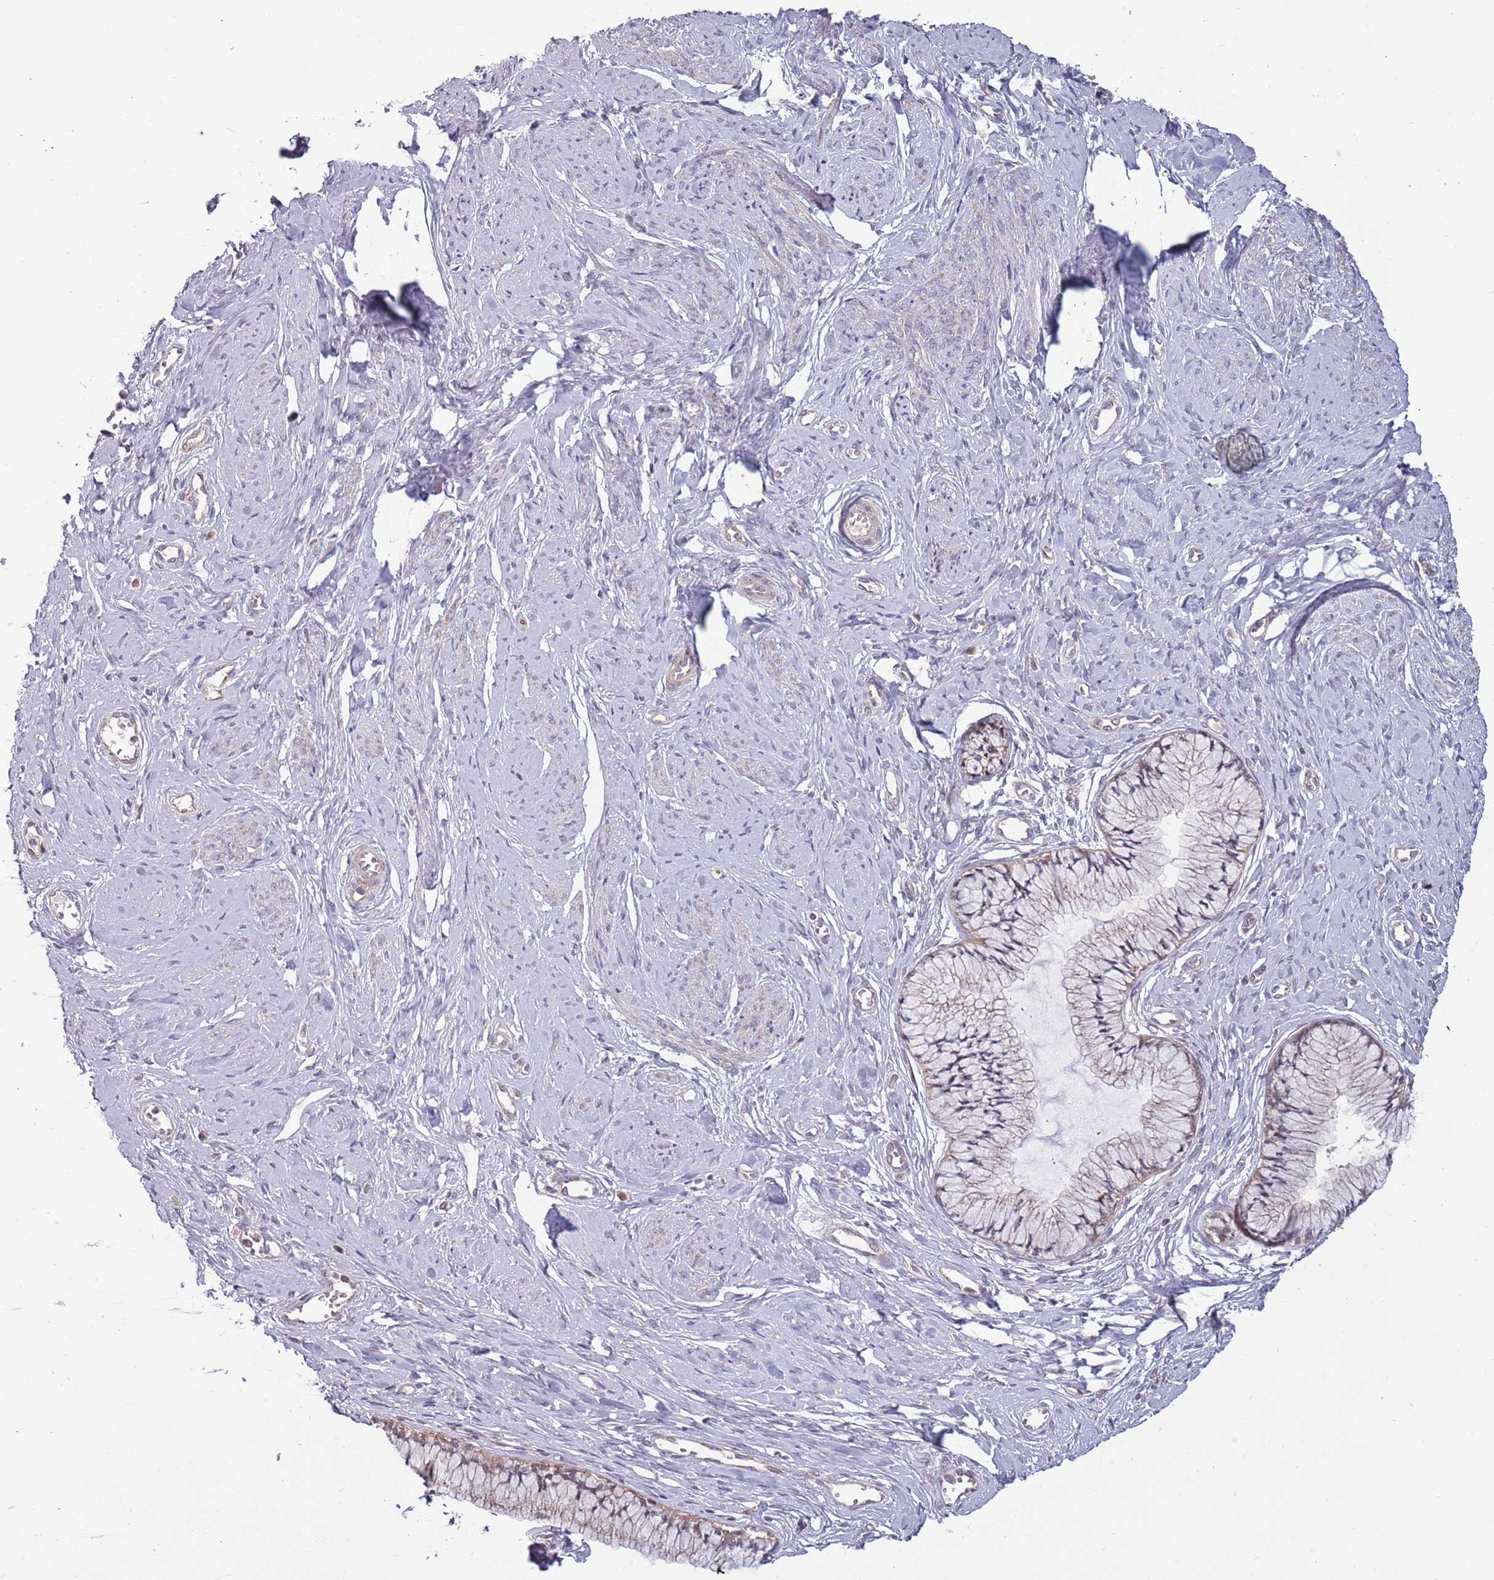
{"staining": {"intensity": "moderate", "quantity": "<25%", "location": "cytoplasmic/membranous"}, "tissue": "cervix", "cell_type": "Glandular cells", "image_type": "normal", "snomed": [{"axis": "morphology", "description": "Normal tissue, NOS"}, {"axis": "topography", "description": "Cervix"}], "caption": "Immunohistochemical staining of unremarkable cervix demonstrates <25% levels of moderate cytoplasmic/membranous protein expression in about <25% of glandular cells.", "gene": "RNF181", "patient": {"sex": "female", "age": 42}}